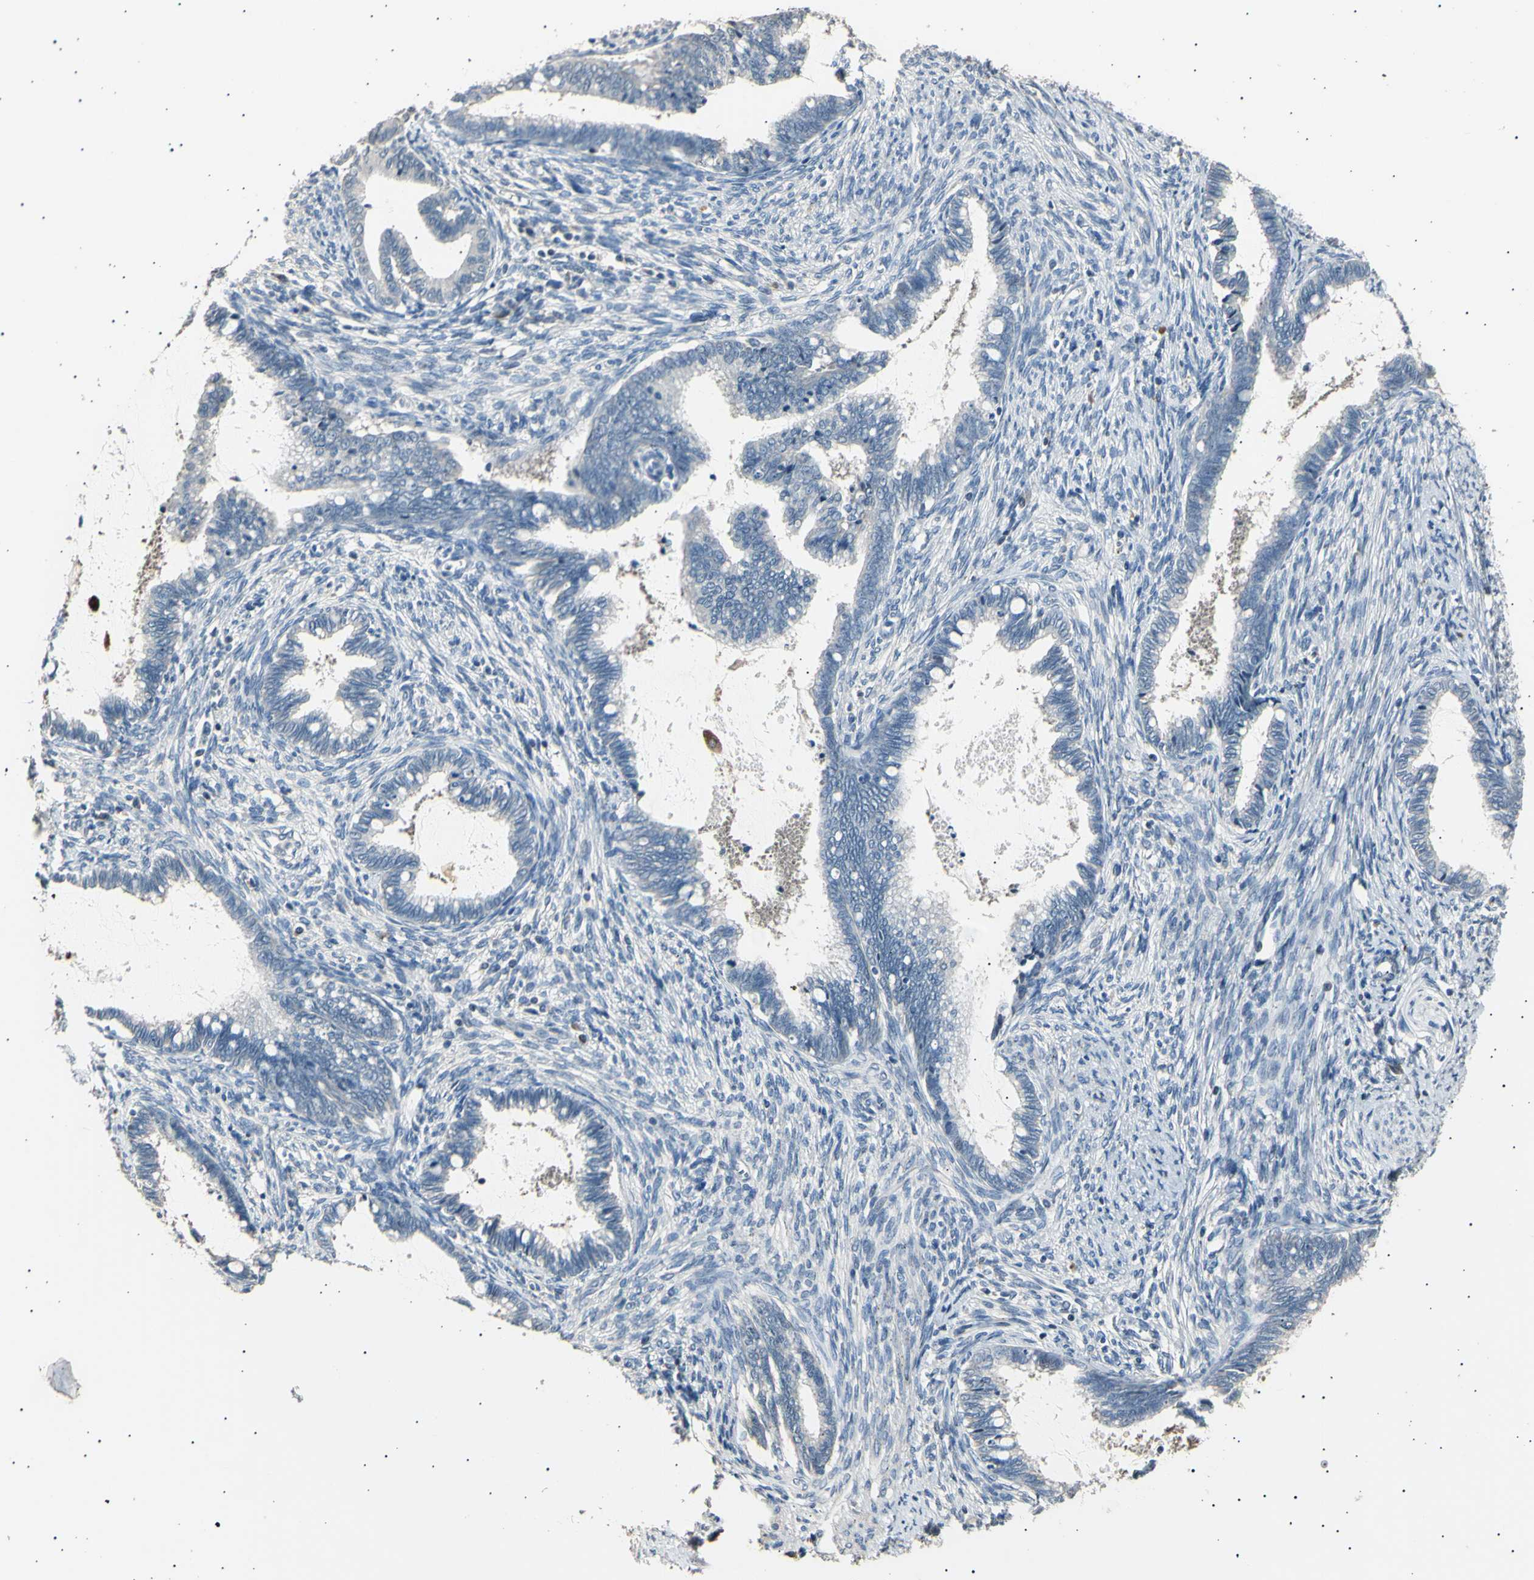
{"staining": {"intensity": "negative", "quantity": "none", "location": "none"}, "tissue": "cervical cancer", "cell_type": "Tumor cells", "image_type": "cancer", "snomed": [{"axis": "morphology", "description": "Adenocarcinoma, NOS"}, {"axis": "topography", "description": "Cervix"}], "caption": "There is no significant staining in tumor cells of adenocarcinoma (cervical).", "gene": "LDLR", "patient": {"sex": "female", "age": 44}}